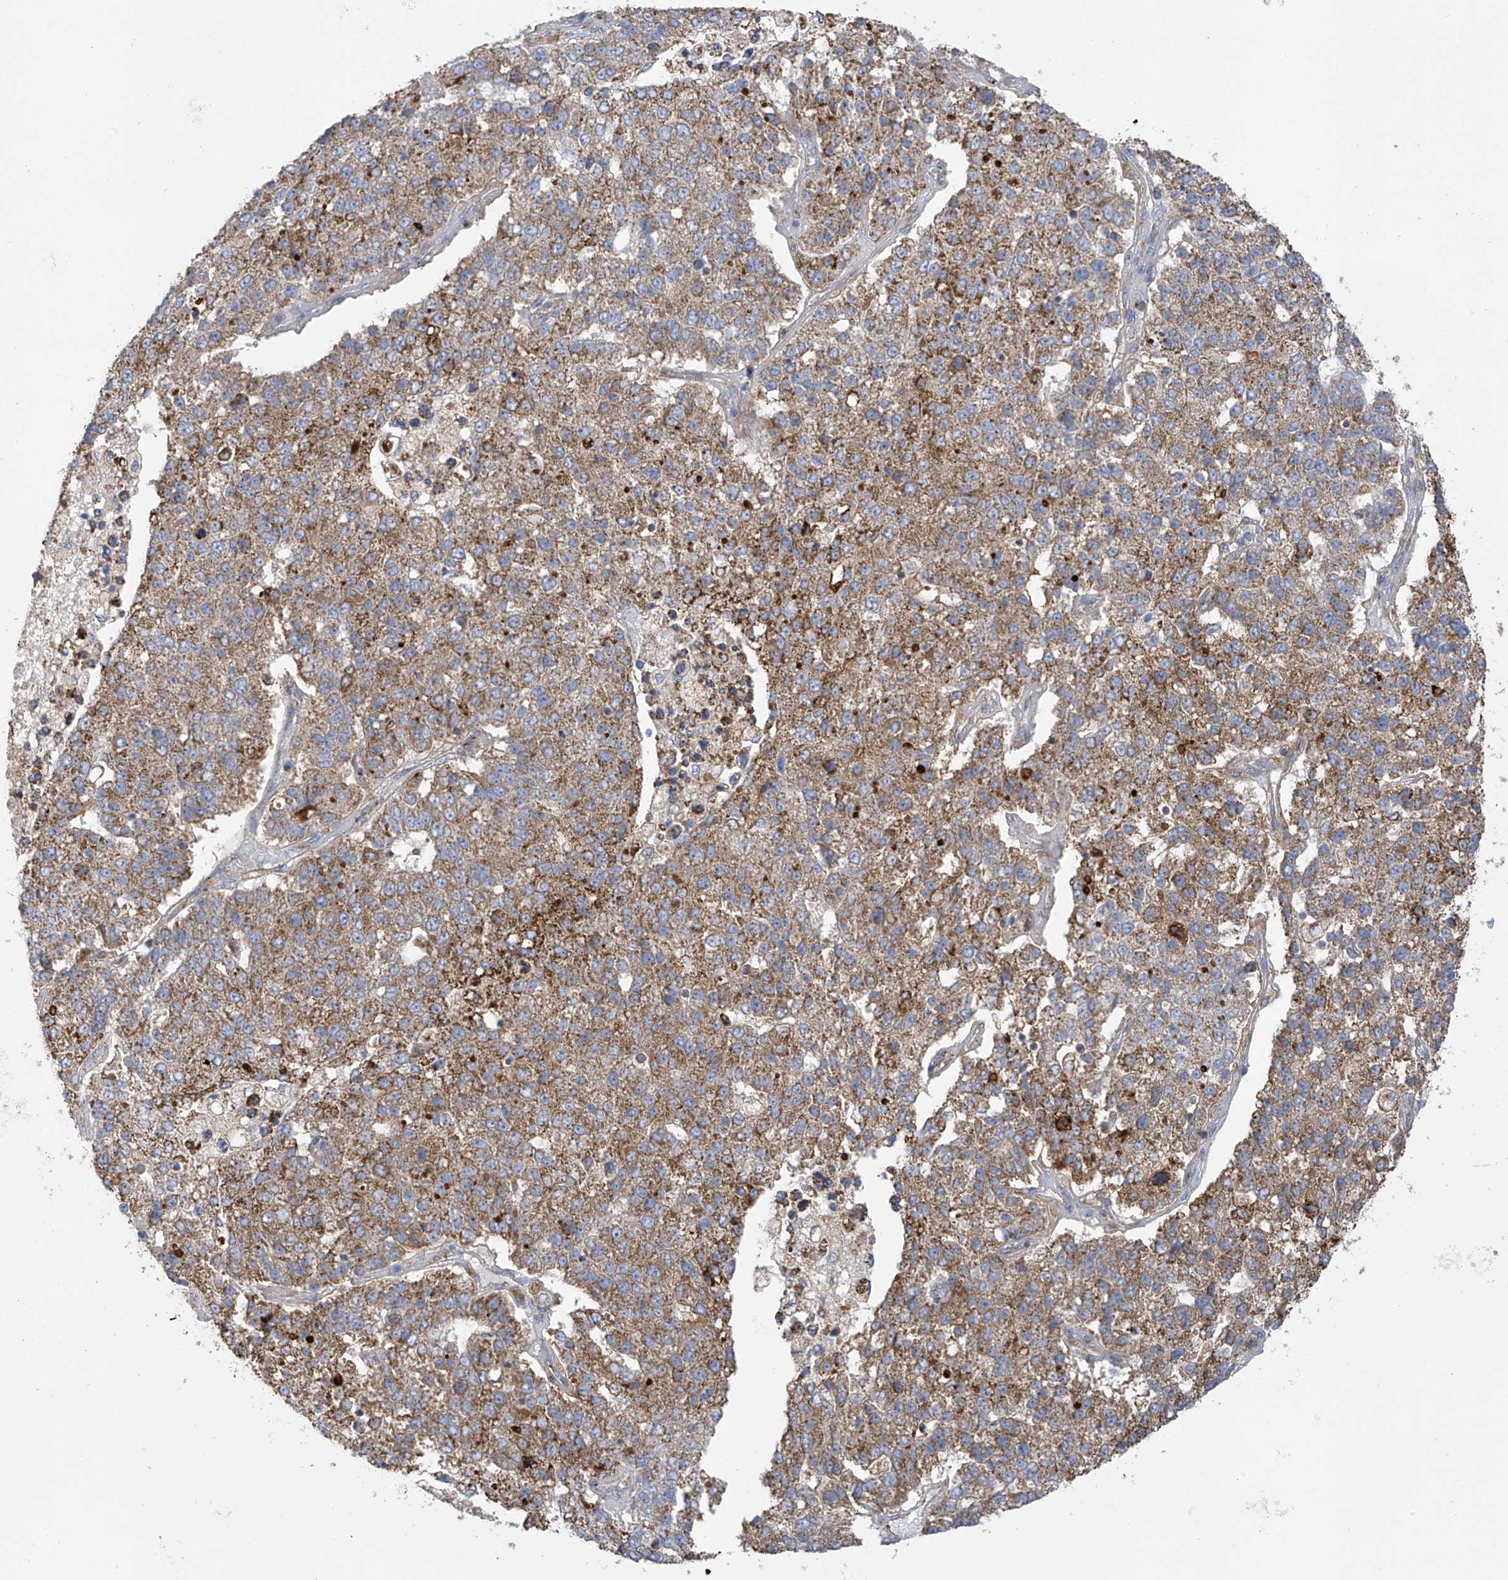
{"staining": {"intensity": "moderate", "quantity": ">75%", "location": "cytoplasmic/membranous"}, "tissue": "pancreatic cancer", "cell_type": "Tumor cells", "image_type": "cancer", "snomed": [{"axis": "morphology", "description": "Adenocarcinoma, NOS"}, {"axis": "topography", "description": "Pancreas"}], "caption": "A high-resolution image shows IHC staining of pancreatic cancer, which displays moderate cytoplasmic/membranous positivity in approximately >75% of tumor cells.", "gene": "ITM2B", "patient": {"sex": "female", "age": 61}}